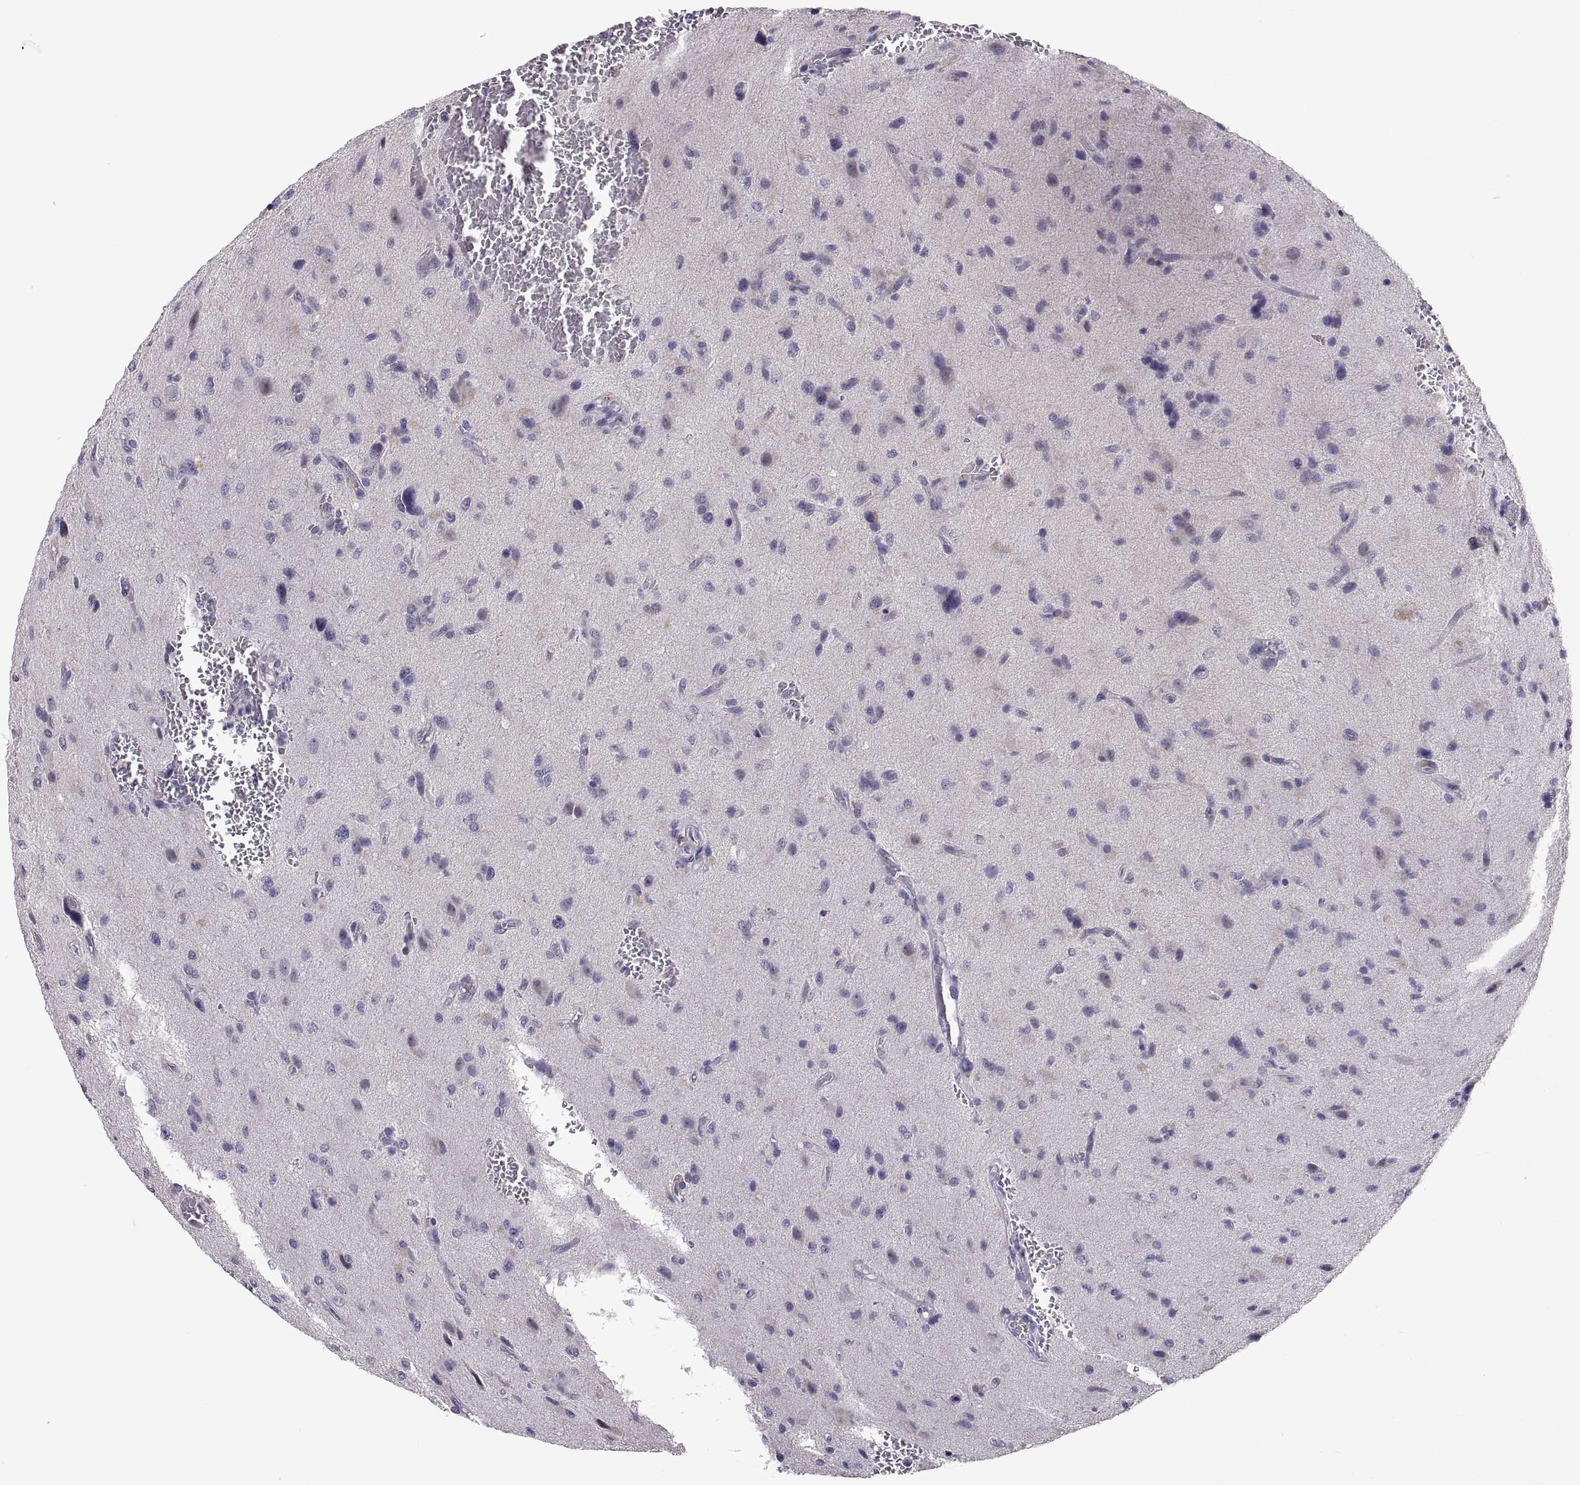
{"staining": {"intensity": "negative", "quantity": "none", "location": "none"}, "tissue": "glioma", "cell_type": "Tumor cells", "image_type": "cancer", "snomed": [{"axis": "morphology", "description": "Glioma, malignant, NOS"}, {"axis": "morphology", "description": "Glioma, malignant, High grade"}, {"axis": "topography", "description": "Brain"}], "caption": "High power microscopy photomicrograph of an immunohistochemistry micrograph of glioma, revealing no significant positivity in tumor cells.", "gene": "FAM170A", "patient": {"sex": "female", "age": 71}}